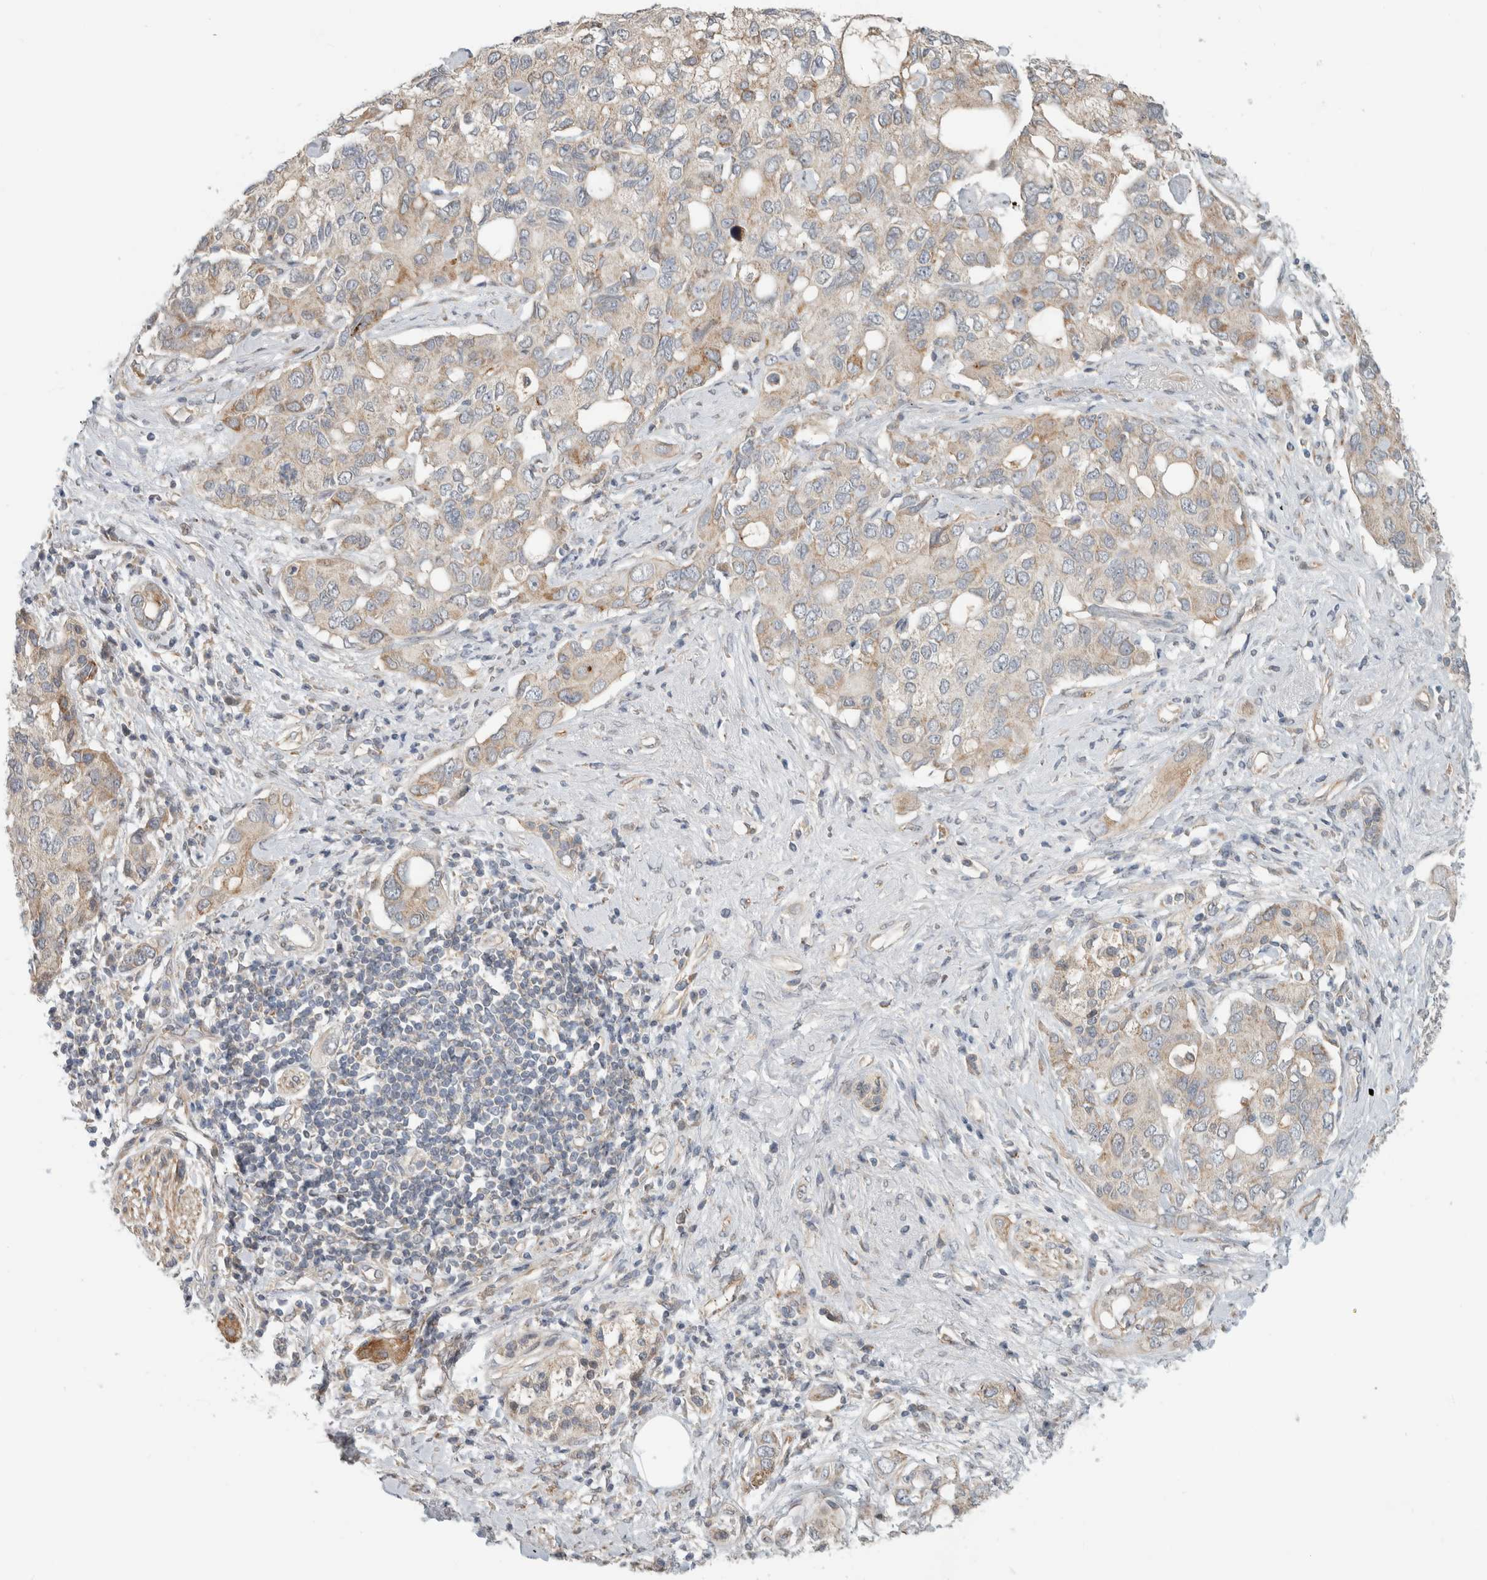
{"staining": {"intensity": "weak", "quantity": ">75%", "location": "cytoplasmic/membranous"}, "tissue": "pancreatic cancer", "cell_type": "Tumor cells", "image_type": "cancer", "snomed": [{"axis": "morphology", "description": "Adenocarcinoma, NOS"}, {"axis": "topography", "description": "Pancreas"}], "caption": "Protein analysis of pancreatic adenocarcinoma tissue demonstrates weak cytoplasmic/membranous expression in approximately >75% of tumor cells.", "gene": "KPNA5", "patient": {"sex": "female", "age": 56}}